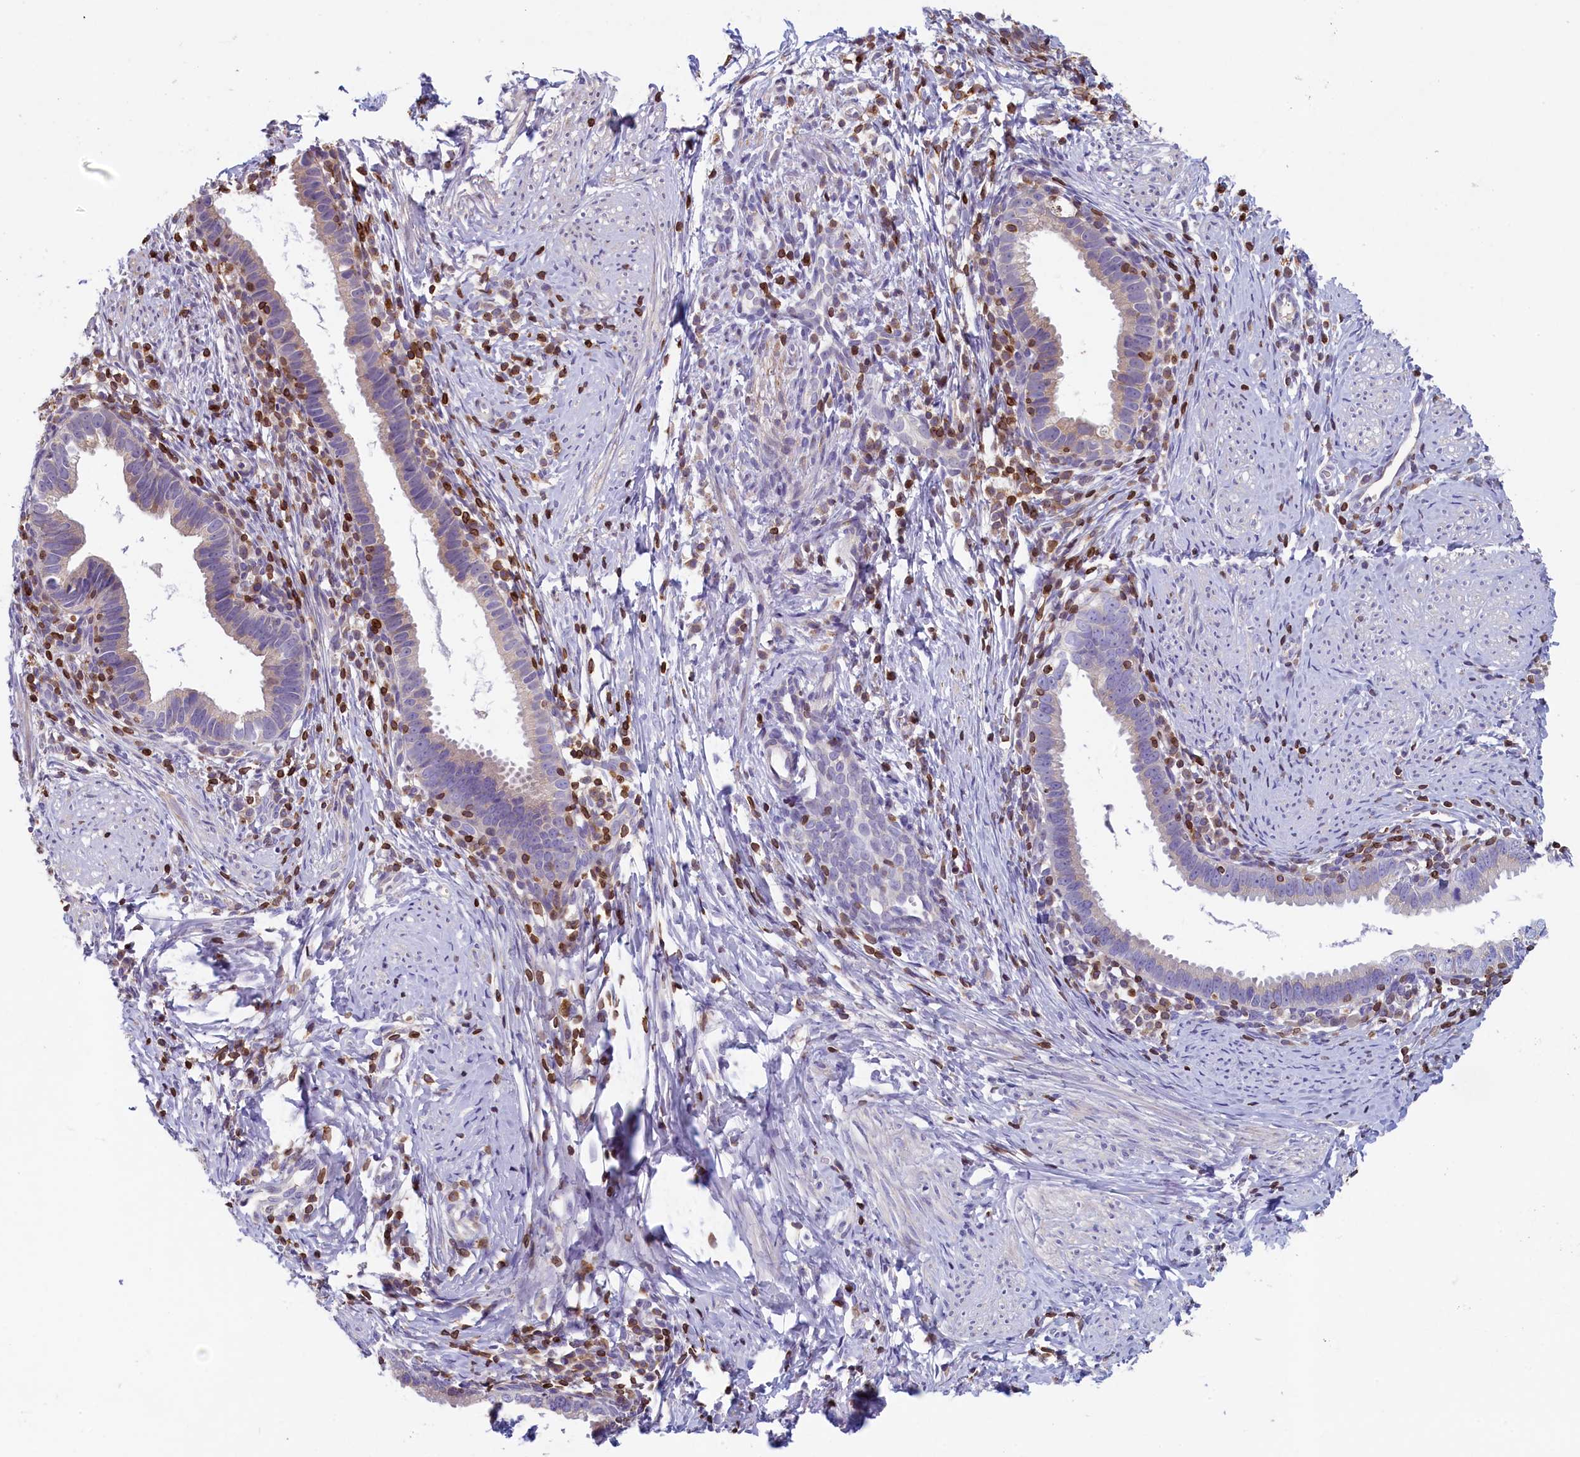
{"staining": {"intensity": "weak", "quantity": "<25%", "location": "cytoplasmic/membranous"}, "tissue": "cervical cancer", "cell_type": "Tumor cells", "image_type": "cancer", "snomed": [{"axis": "morphology", "description": "Adenocarcinoma, NOS"}, {"axis": "topography", "description": "Cervix"}], "caption": "Adenocarcinoma (cervical) was stained to show a protein in brown. There is no significant staining in tumor cells. (Immunohistochemistry (ihc), brightfield microscopy, high magnification).", "gene": "TRAF3IP3", "patient": {"sex": "female", "age": 36}}